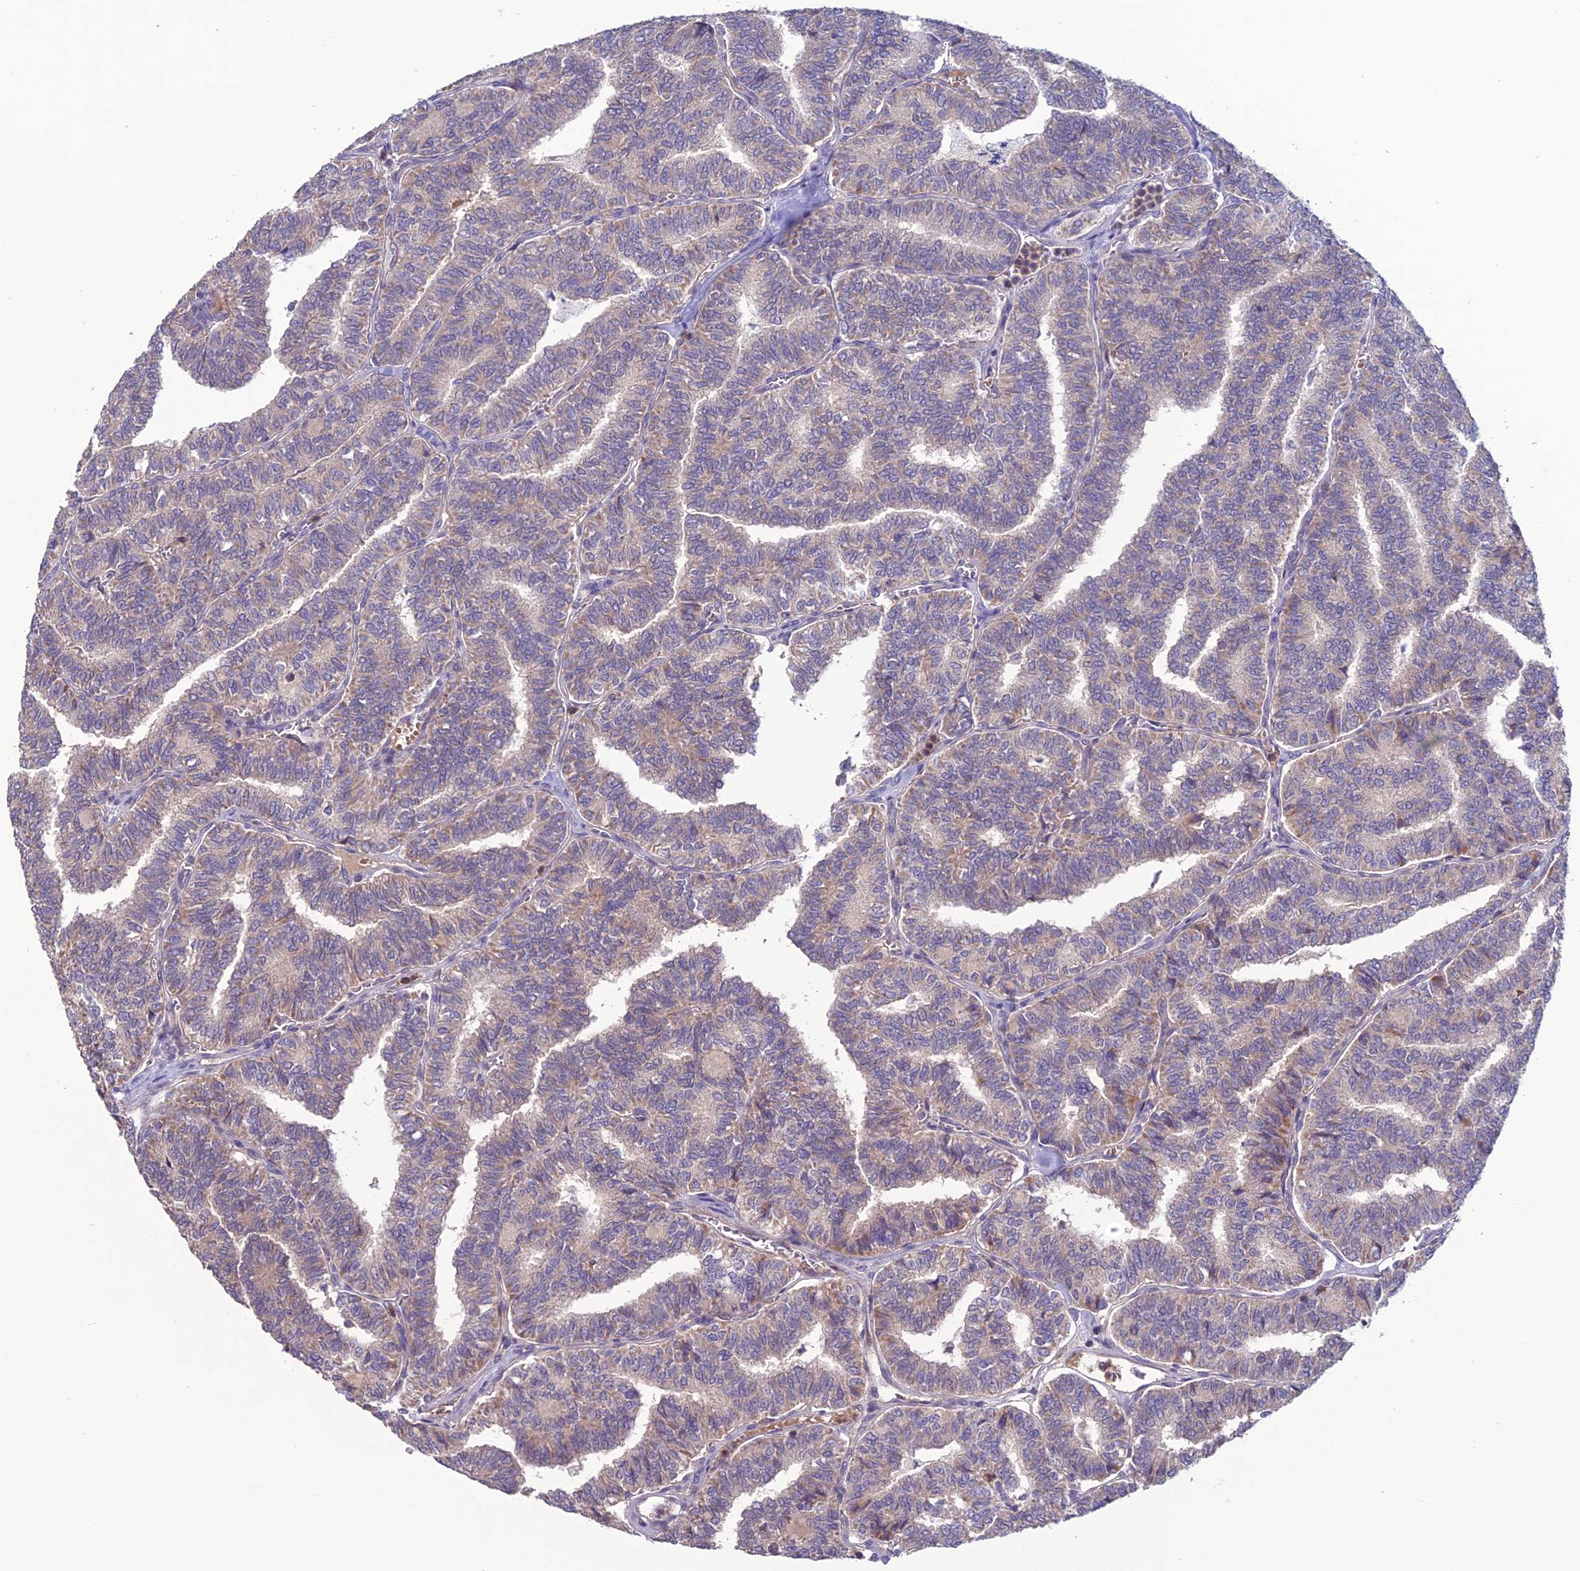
{"staining": {"intensity": "weak", "quantity": "25%-75%", "location": "cytoplasmic/membranous"}, "tissue": "thyroid cancer", "cell_type": "Tumor cells", "image_type": "cancer", "snomed": [{"axis": "morphology", "description": "Papillary adenocarcinoma, NOS"}, {"axis": "topography", "description": "Thyroid gland"}], "caption": "The image demonstrates a brown stain indicating the presence of a protein in the cytoplasmic/membranous of tumor cells in thyroid papillary adenocarcinoma.", "gene": "C2orf76", "patient": {"sex": "female", "age": 35}}